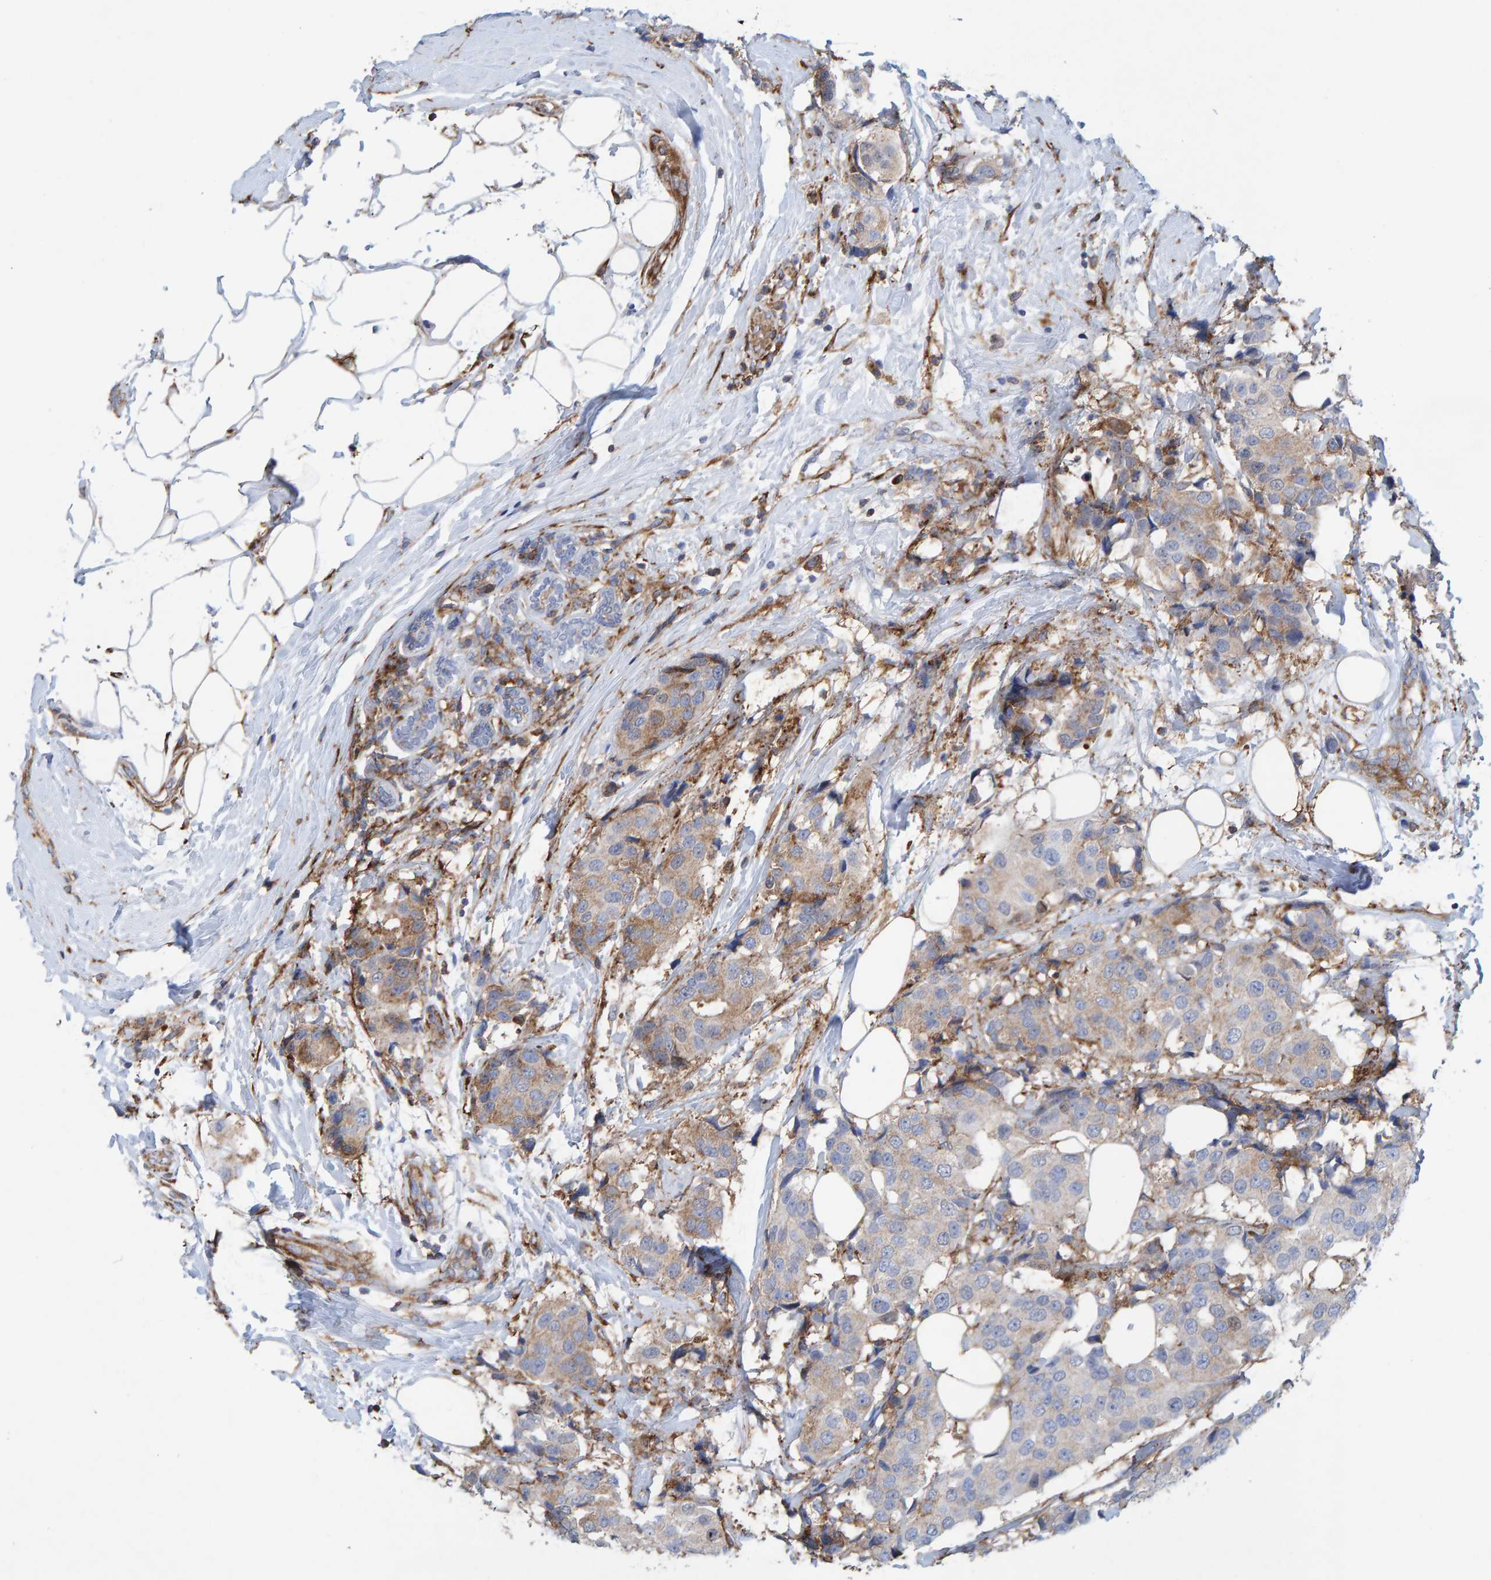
{"staining": {"intensity": "weak", "quantity": "25%-75%", "location": "cytoplasmic/membranous"}, "tissue": "breast cancer", "cell_type": "Tumor cells", "image_type": "cancer", "snomed": [{"axis": "morphology", "description": "Normal tissue, NOS"}, {"axis": "morphology", "description": "Duct carcinoma"}, {"axis": "topography", "description": "Breast"}], "caption": "Human breast cancer (invasive ductal carcinoma) stained for a protein (brown) reveals weak cytoplasmic/membranous positive expression in approximately 25%-75% of tumor cells.", "gene": "MVP", "patient": {"sex": "female", "age": 39}}